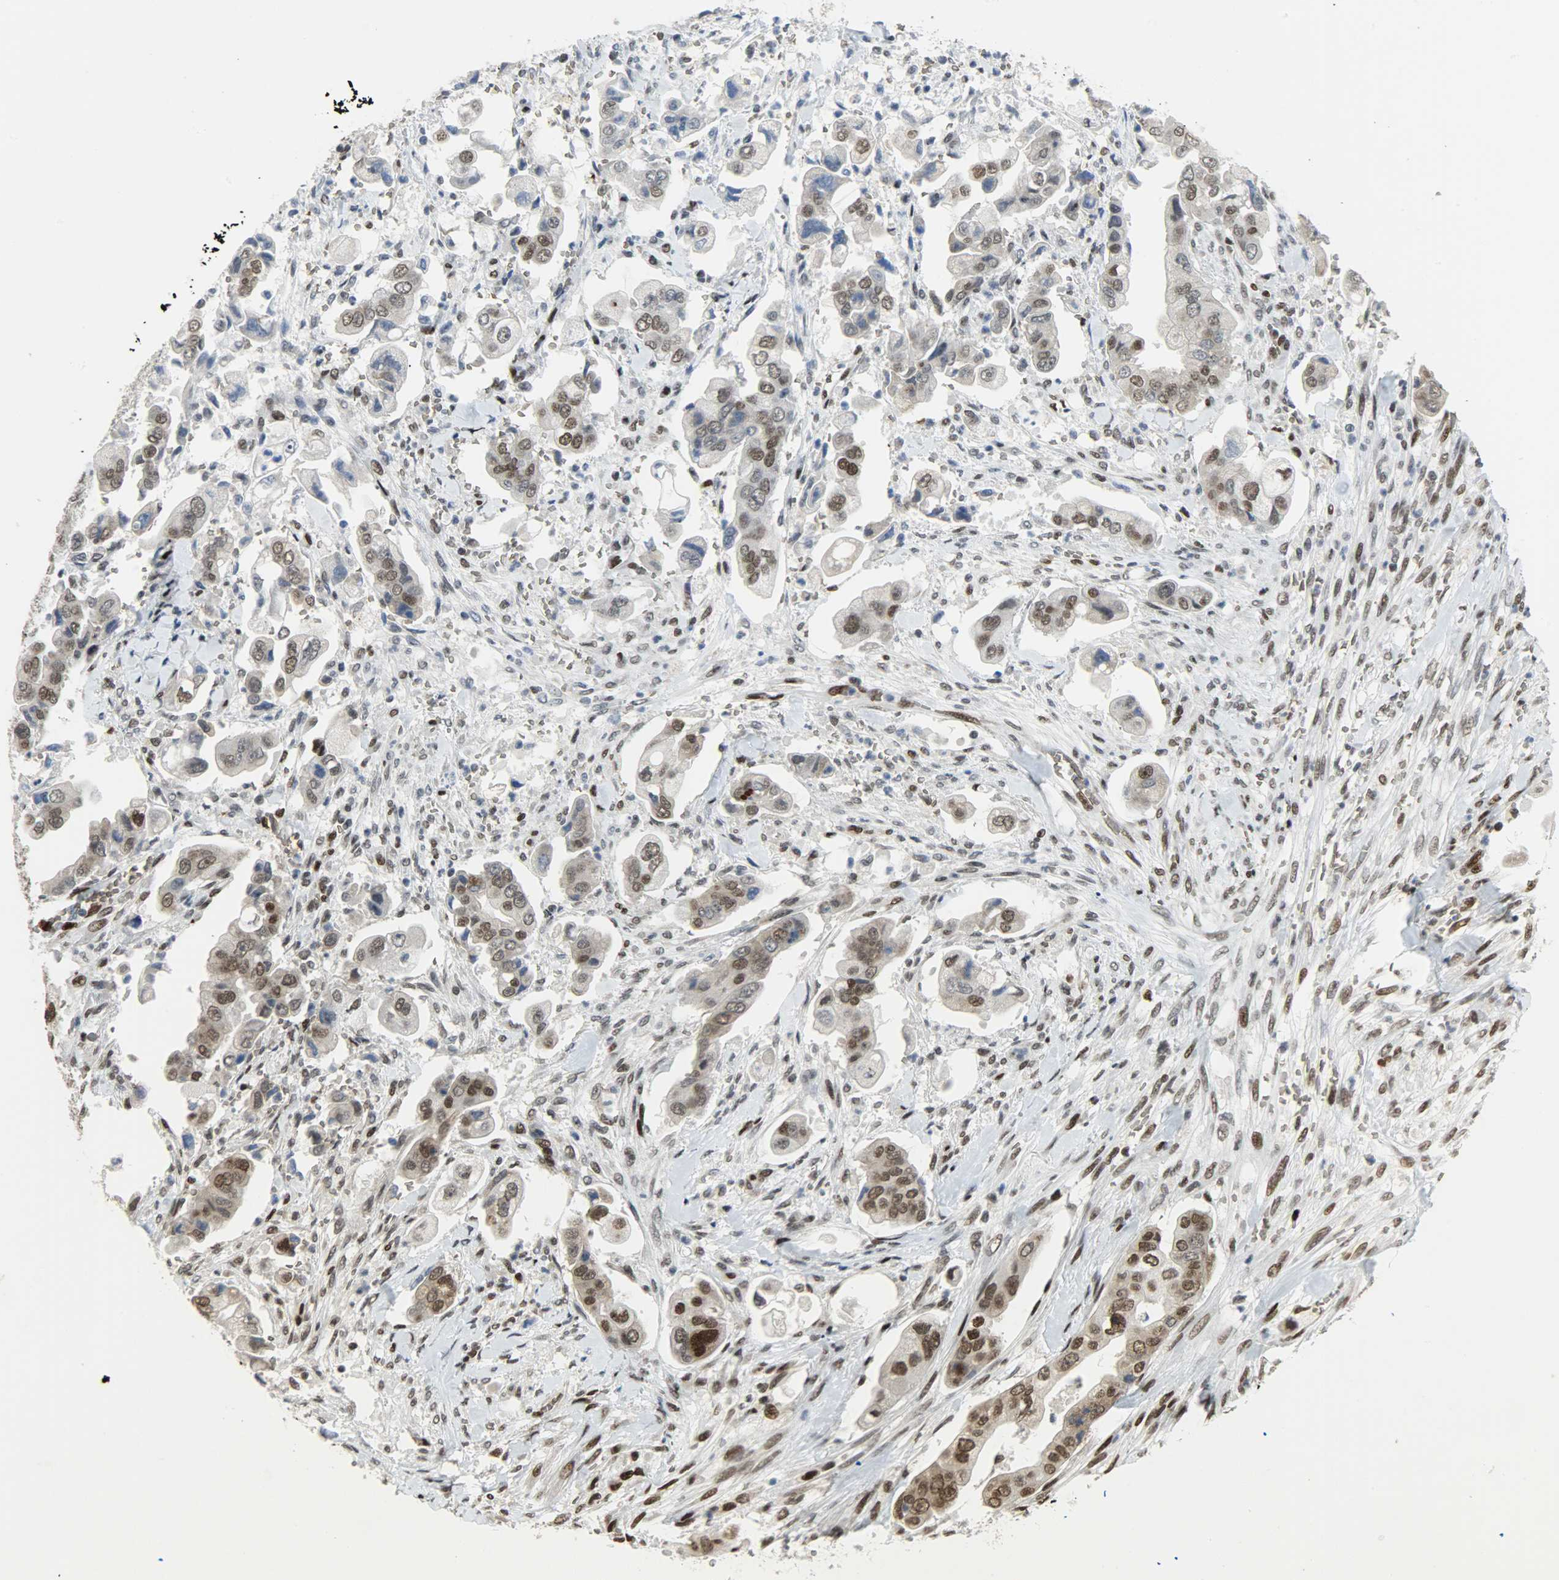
{"staining": {"intensity": "strong", "quantity": ">75%", "location": "nuclear"}, "tissue": "stomach cancer", "cell_type": "Tumor cells", "image_type": "cancer", "snomed": [{"axis": "morphology", "description": "Adenocarcinoma, NOS"}, {"axis": "topography", "description": "Stomach"}], "caption": "Protein expression analysis of human stomach adenocarcinoma reveals strong nuclear staining in about >75% of tumor cells.", "gene": "SNAI1", "patient": {"sex": "male", "age": 62}}